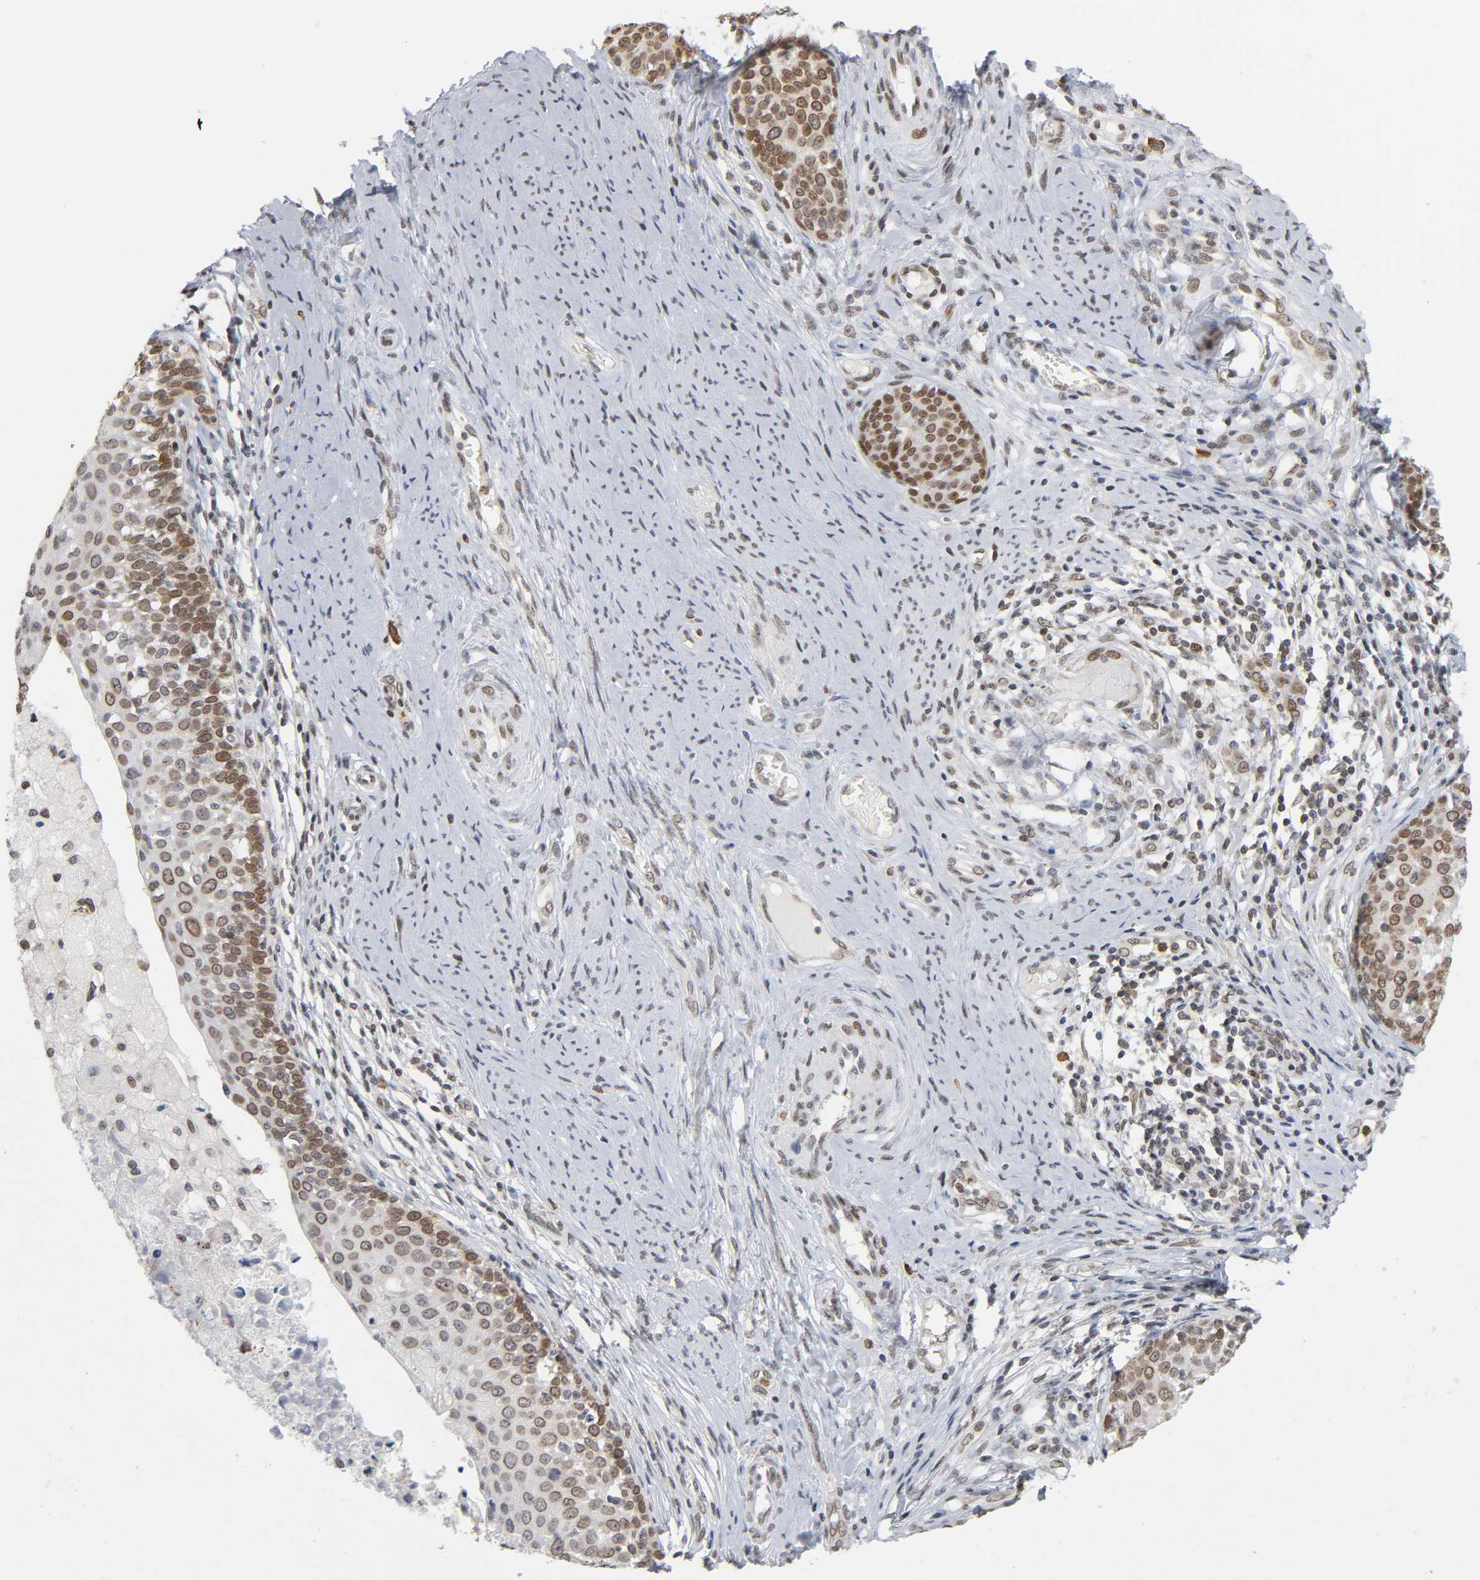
{"staining": {"intensity": "strong", "quantity": ">75%", "location": "nuclear"}, "tissue": "cervical cancer", "cell_type": "Tumor cells", "image_type": "cancer", "snomed": [{"axis": "morphology", "description": "Squamous cell carcinoma, NOS"}, {"axis": "morphology", "description": "Adenocarcinoma, NOS"}, {"axis": "topography", "description": "Cervix"}], "caption": "Human cervical adenocarcinoma stained for a protein (brown) exhibits strong nuclear positive positivity in about >75% of tumor cells.", "gene": "SUMO1", "patient": {"sex": "female", "age": 52}}